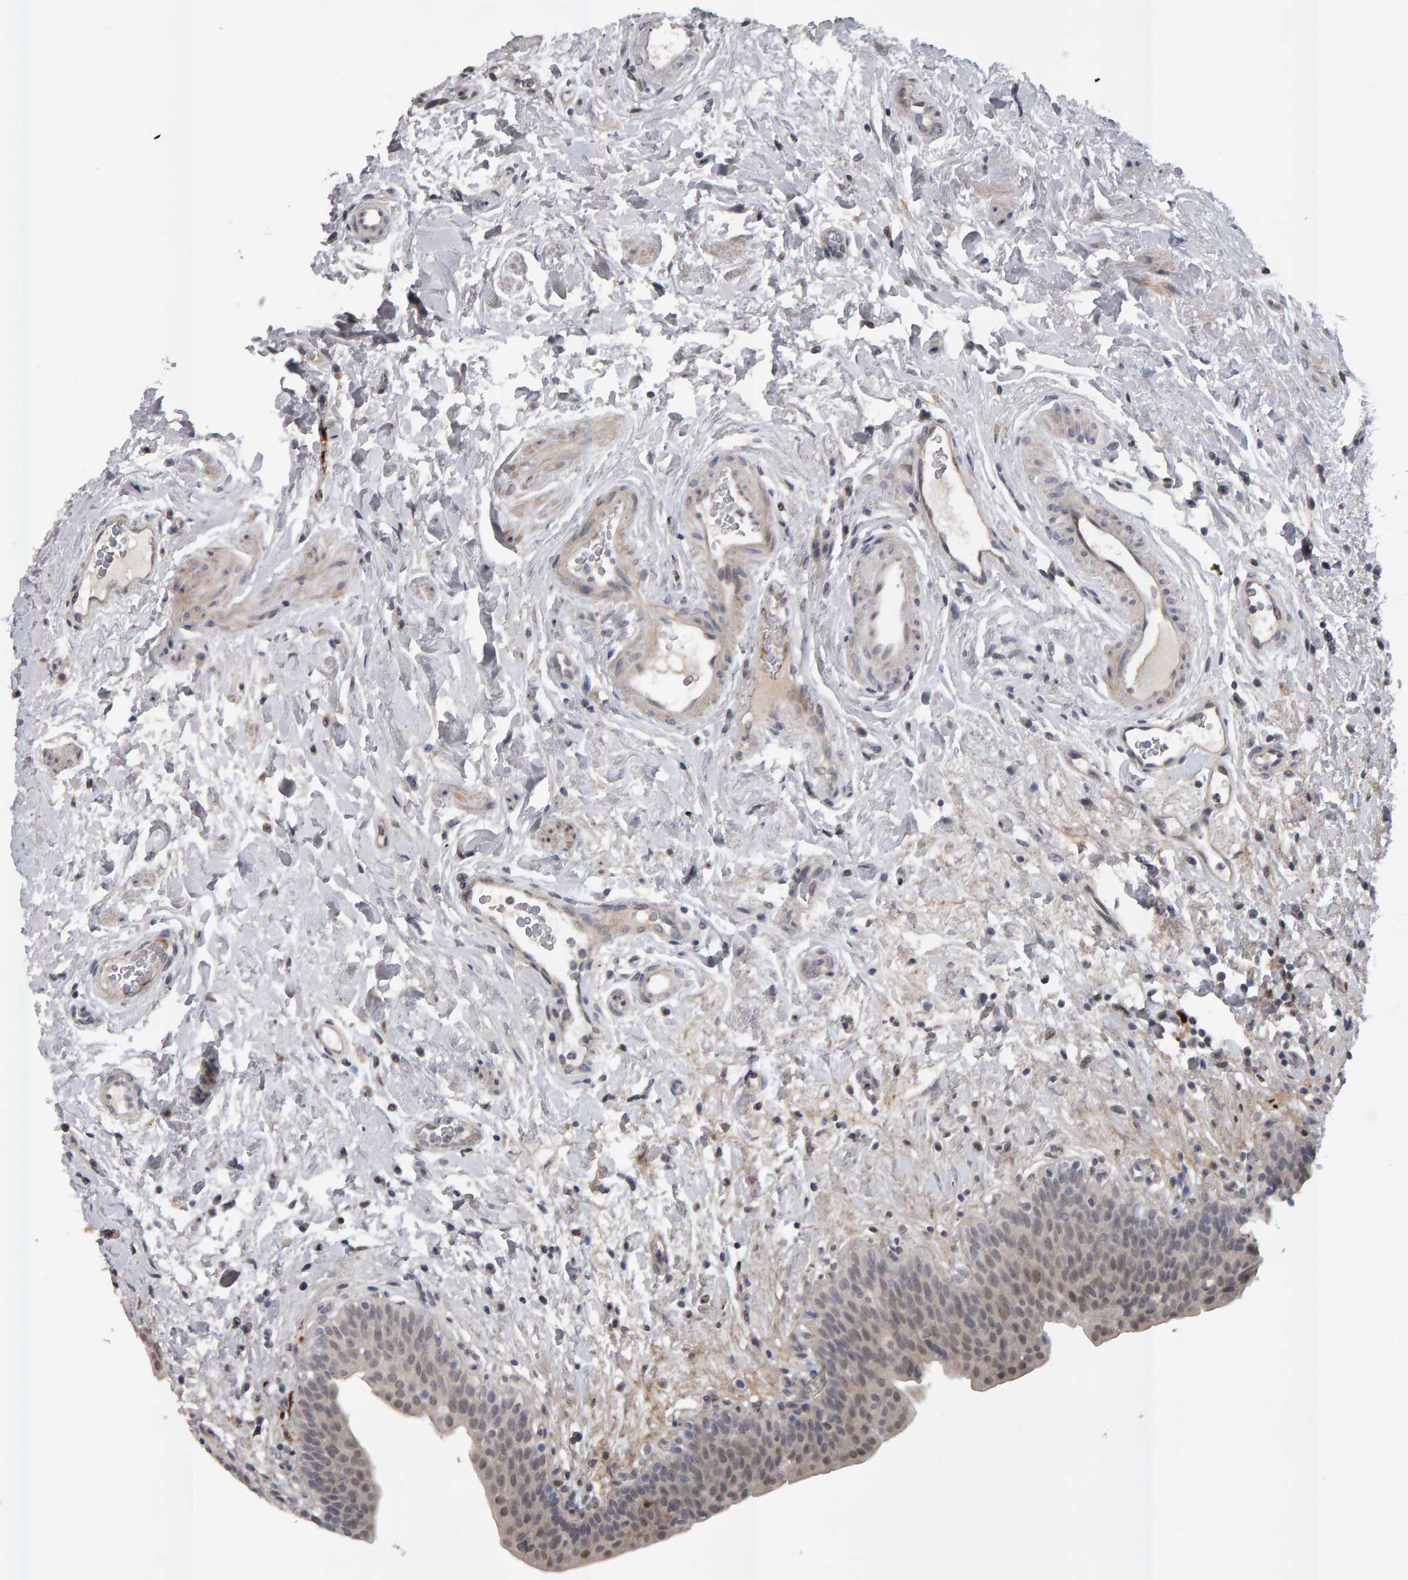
{"staining": {"intensity": "weak", "quantity": ">75%", "location": "cytoplasmic/membranous,nuclear"}, "tissue": "urinary bladder", "cell_type": "Urothelial cells", "image_type": "normal", "snomed": [{"axis": "morphology", "description": "Normal tissue, NOS"}, {"axis": "topography", "description": "Urinary bladder"}], "caption": "Urinary bladder was stained to show a protein in brown. There is low levels of weak cytoplasmic/membranous,nuclear positivity in approximately >75% of urothelial cells.", "gene": "IPO8", "patient": {"sex": "male", "age": 83}}